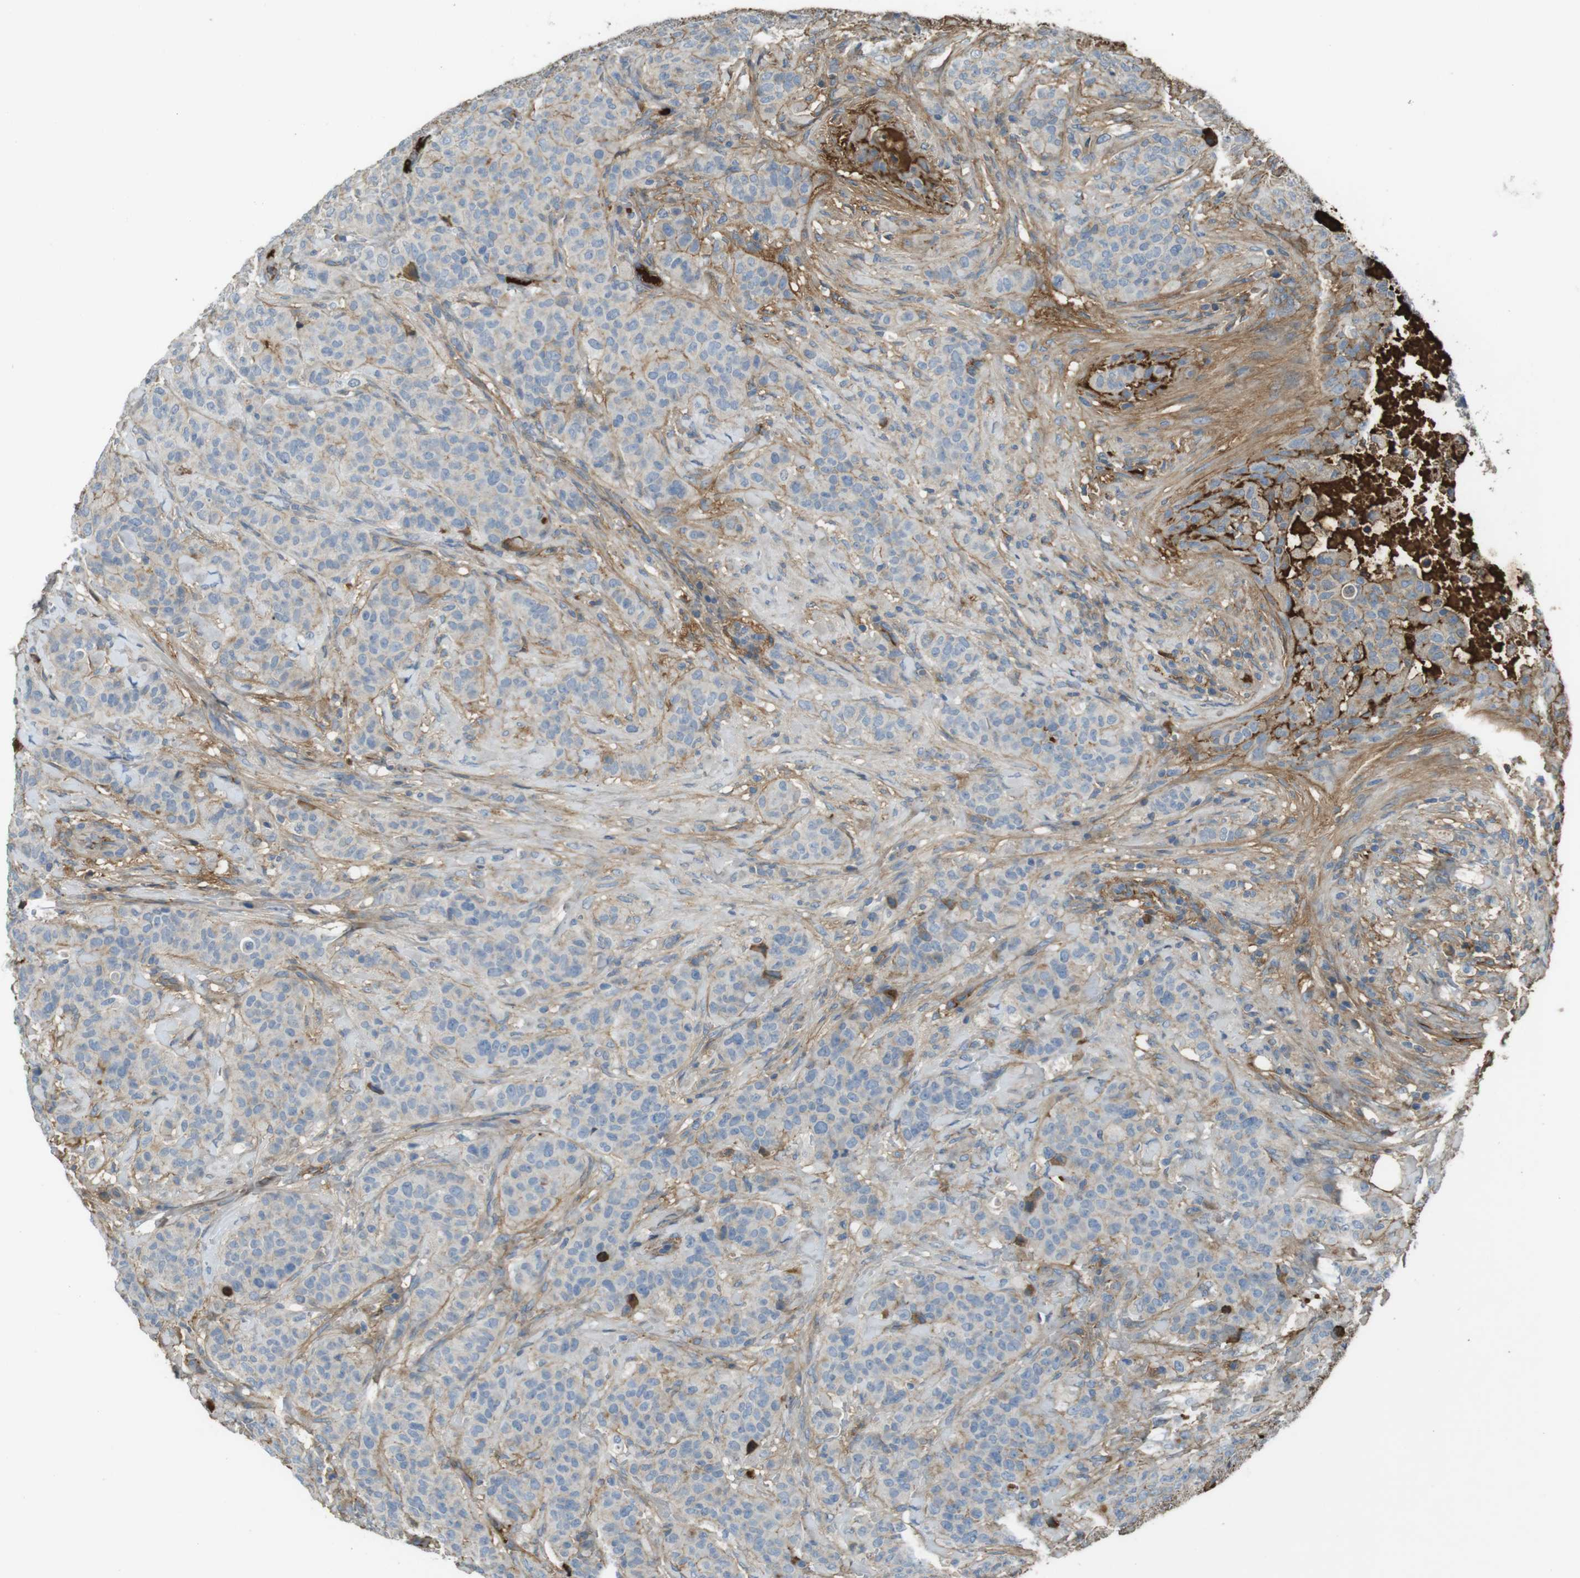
{"staining": {"intensity": "weak", "quantity": "<25%", "location": "cytoplasmic/membranous"}, "tissue": "breast cancer", "cell_type": "Tumor cells", "image_type": "cancer", "snomed": [{"axis": "morphology", "description": "Normal tissue, NOS"}, {"axis": "morphology", "description": "Duct carcinoma"}, {"axis": "topography", "description": "Breast"}], "caption": "Protein analysis of breast cancer (intraductal carcinoma) displays no significant expression in tumor cells.", "gene": "LTBP4", "patient": {"sex": "female", "age": 40}}